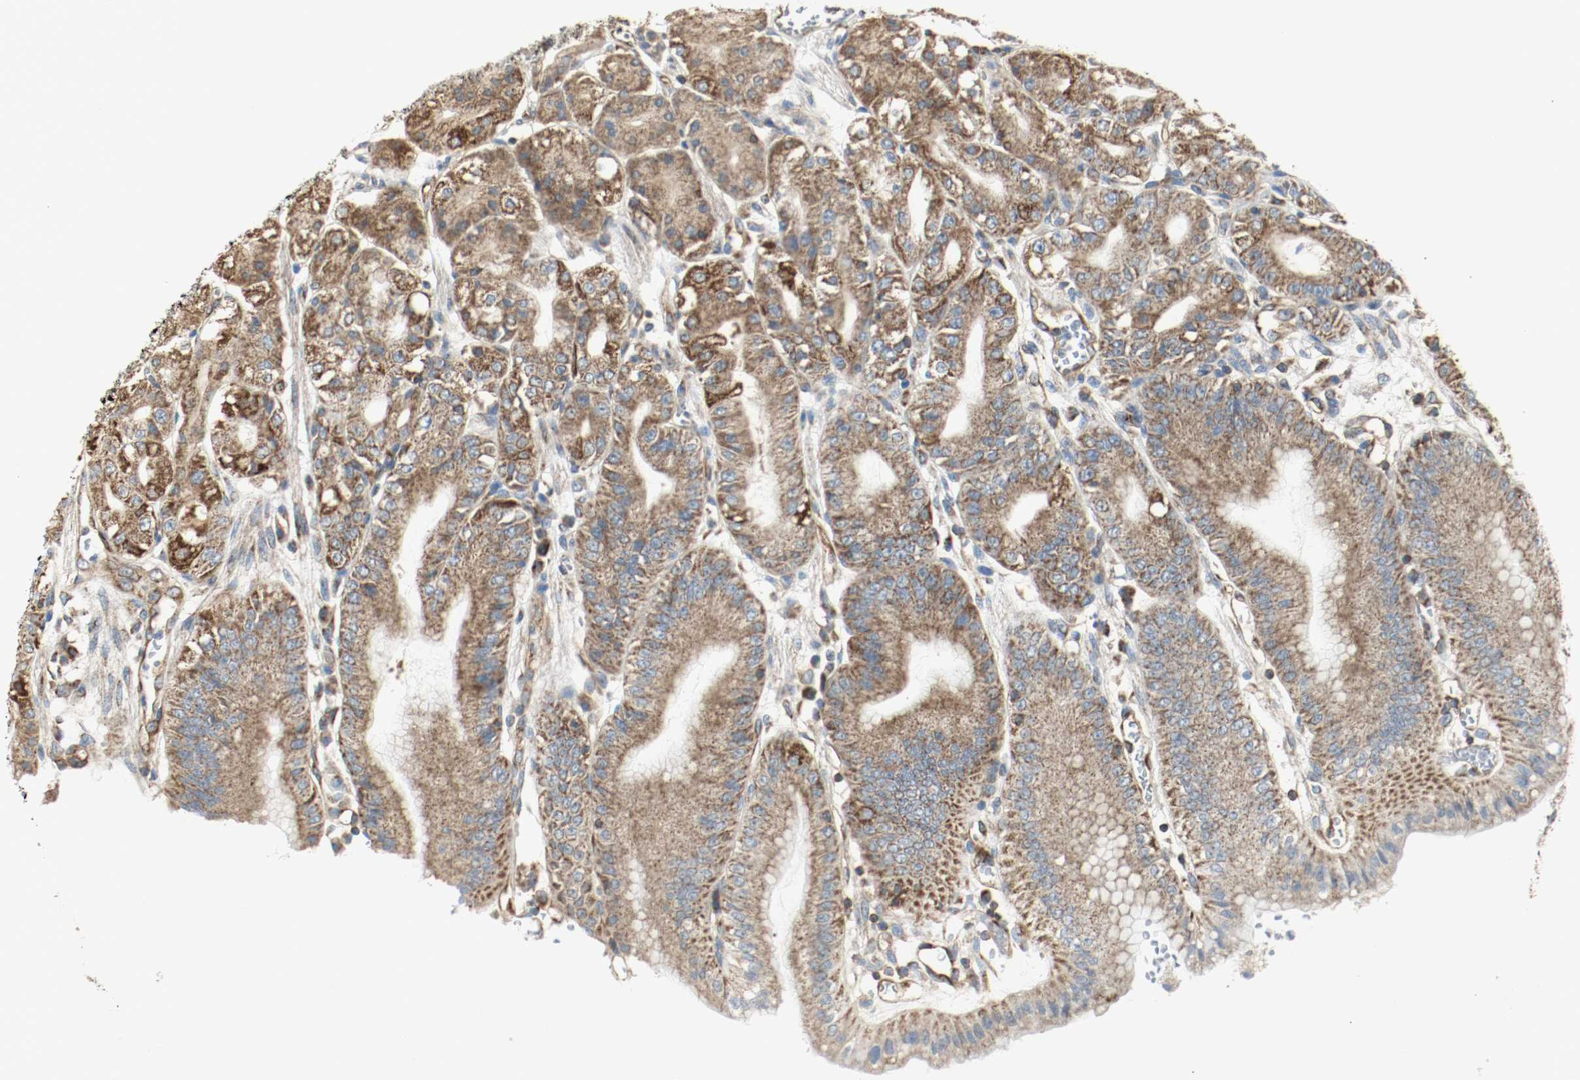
{"staining": {"intensity": "strong", "quantity": ">75%", "location": "cytoplasmic/membranous"}, "tissue": "stomach", "cell_type": "Glandular cells", "image_type": "normal", "snomed": [{"axis": "morphology", "description": "Normal tissue, NOS"}, {"axis": "topography", "description": "Stomach, lower"}], "caption": "Immunohistochemical staining of unremarkable human stomach exhibits high levels of strong cytoplasmic/membranous staining in about >75% of glandular cells. Using DAB (3,3'-diaminobenzidine) (brown) and hematoxylin (blue) stains, captured at high magnification using brightfield microscopy.", "gene": "PLCG1", "patient": {"sex": "male", "age": 71}}